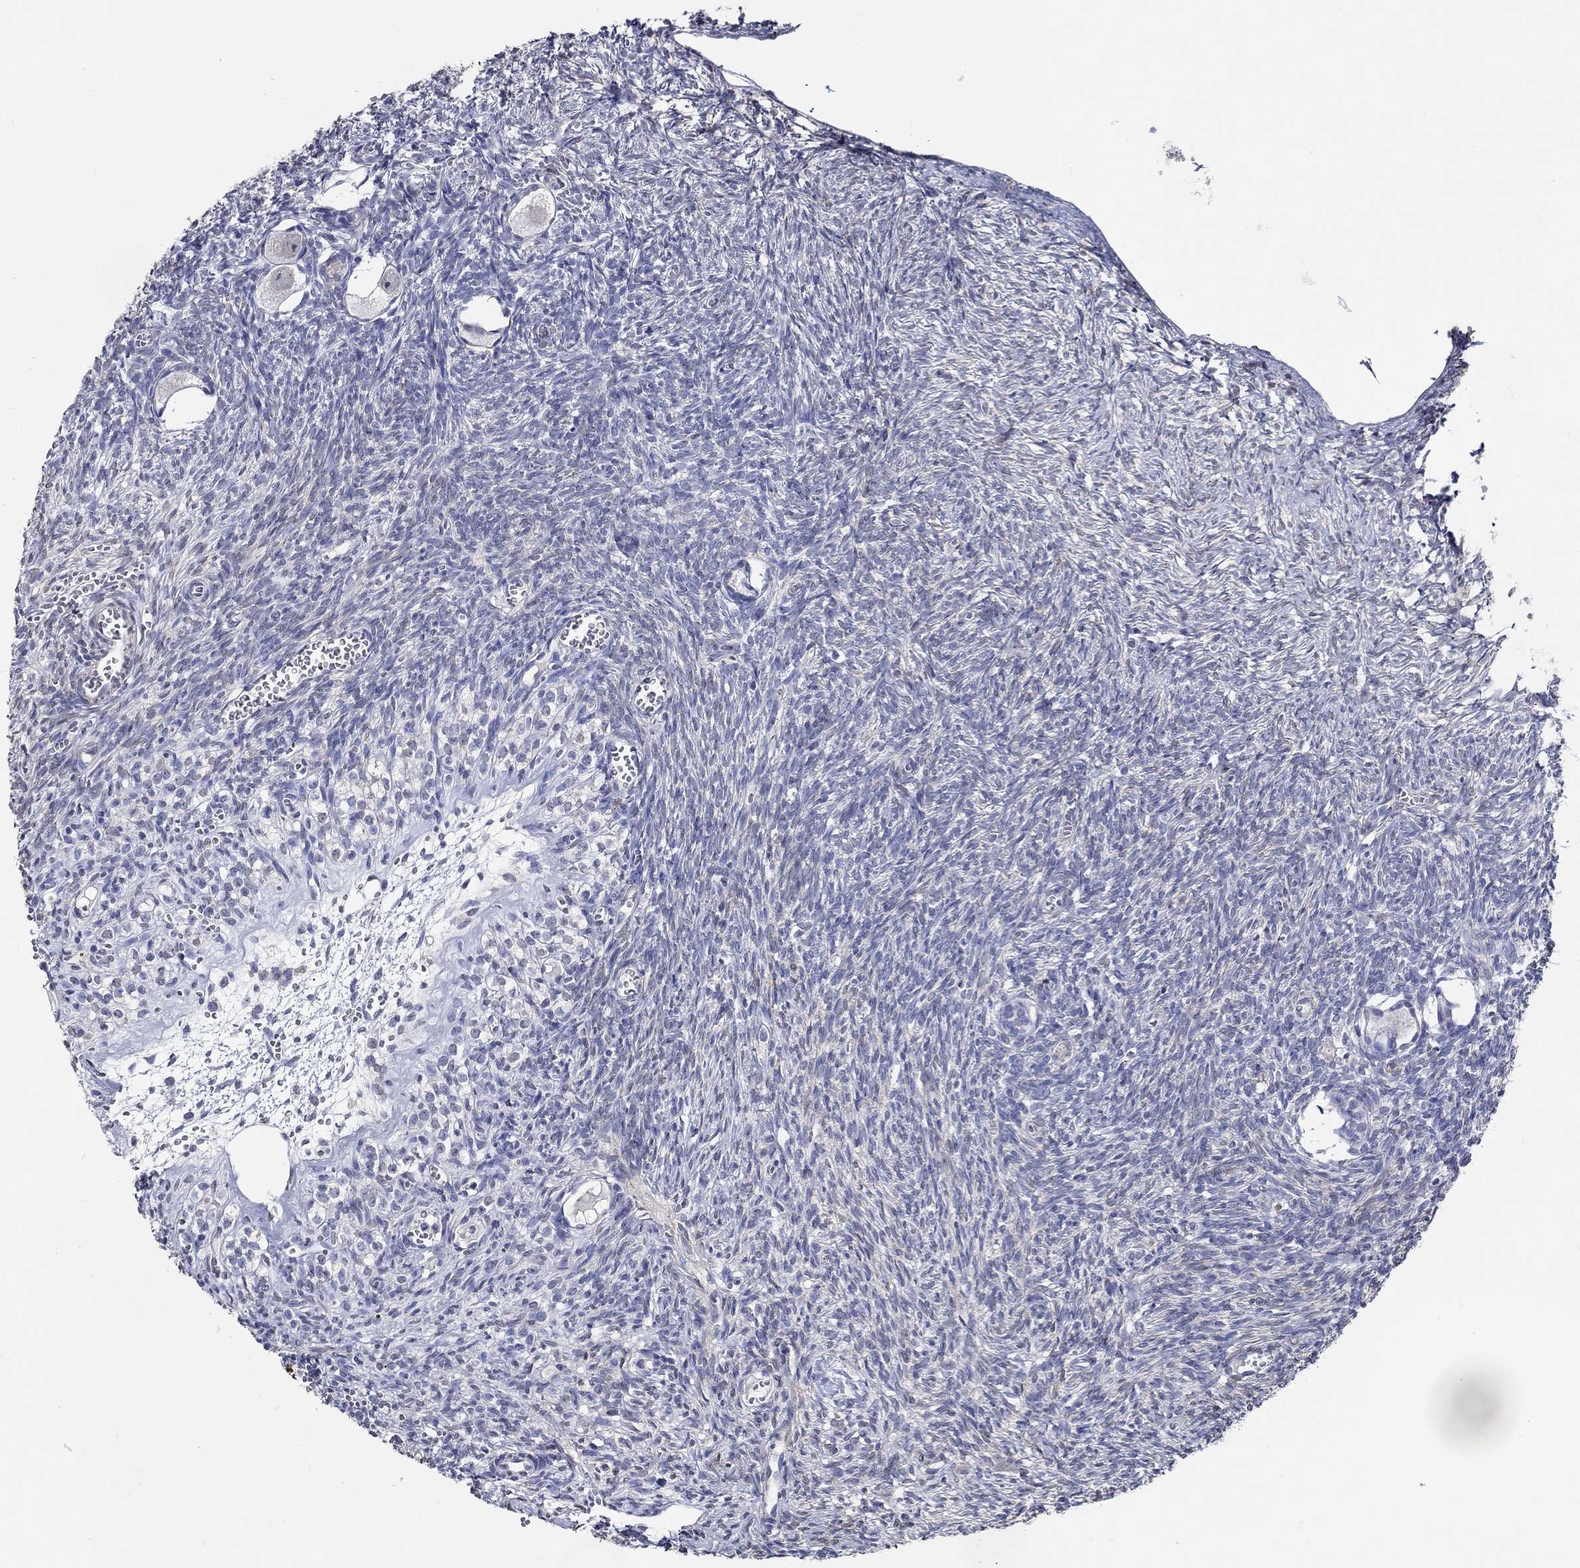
{"staining": {"intensity": "negative", "quantity": "none", "location": "none"}, "tissue": "ovary", "cell_type": "Follicle cells", "image_type": "normal", "snomed": [{"axis": "morphology", "description": "Normal tissue, NOS"}, {"axis": "topography", "description": "Ovary"}], "caption": "An image of ovary stained for a protein exhibits no brown staining in follicle cells. (Stains: DAB (3,3'-diaminobenzidine) immunohistochemistry with hematoxylin counter stain, Microscopy: brightfield microscopy at high magnification).", "gene": "PDE1B", "patient": {"sex": "female", "age": 43}}